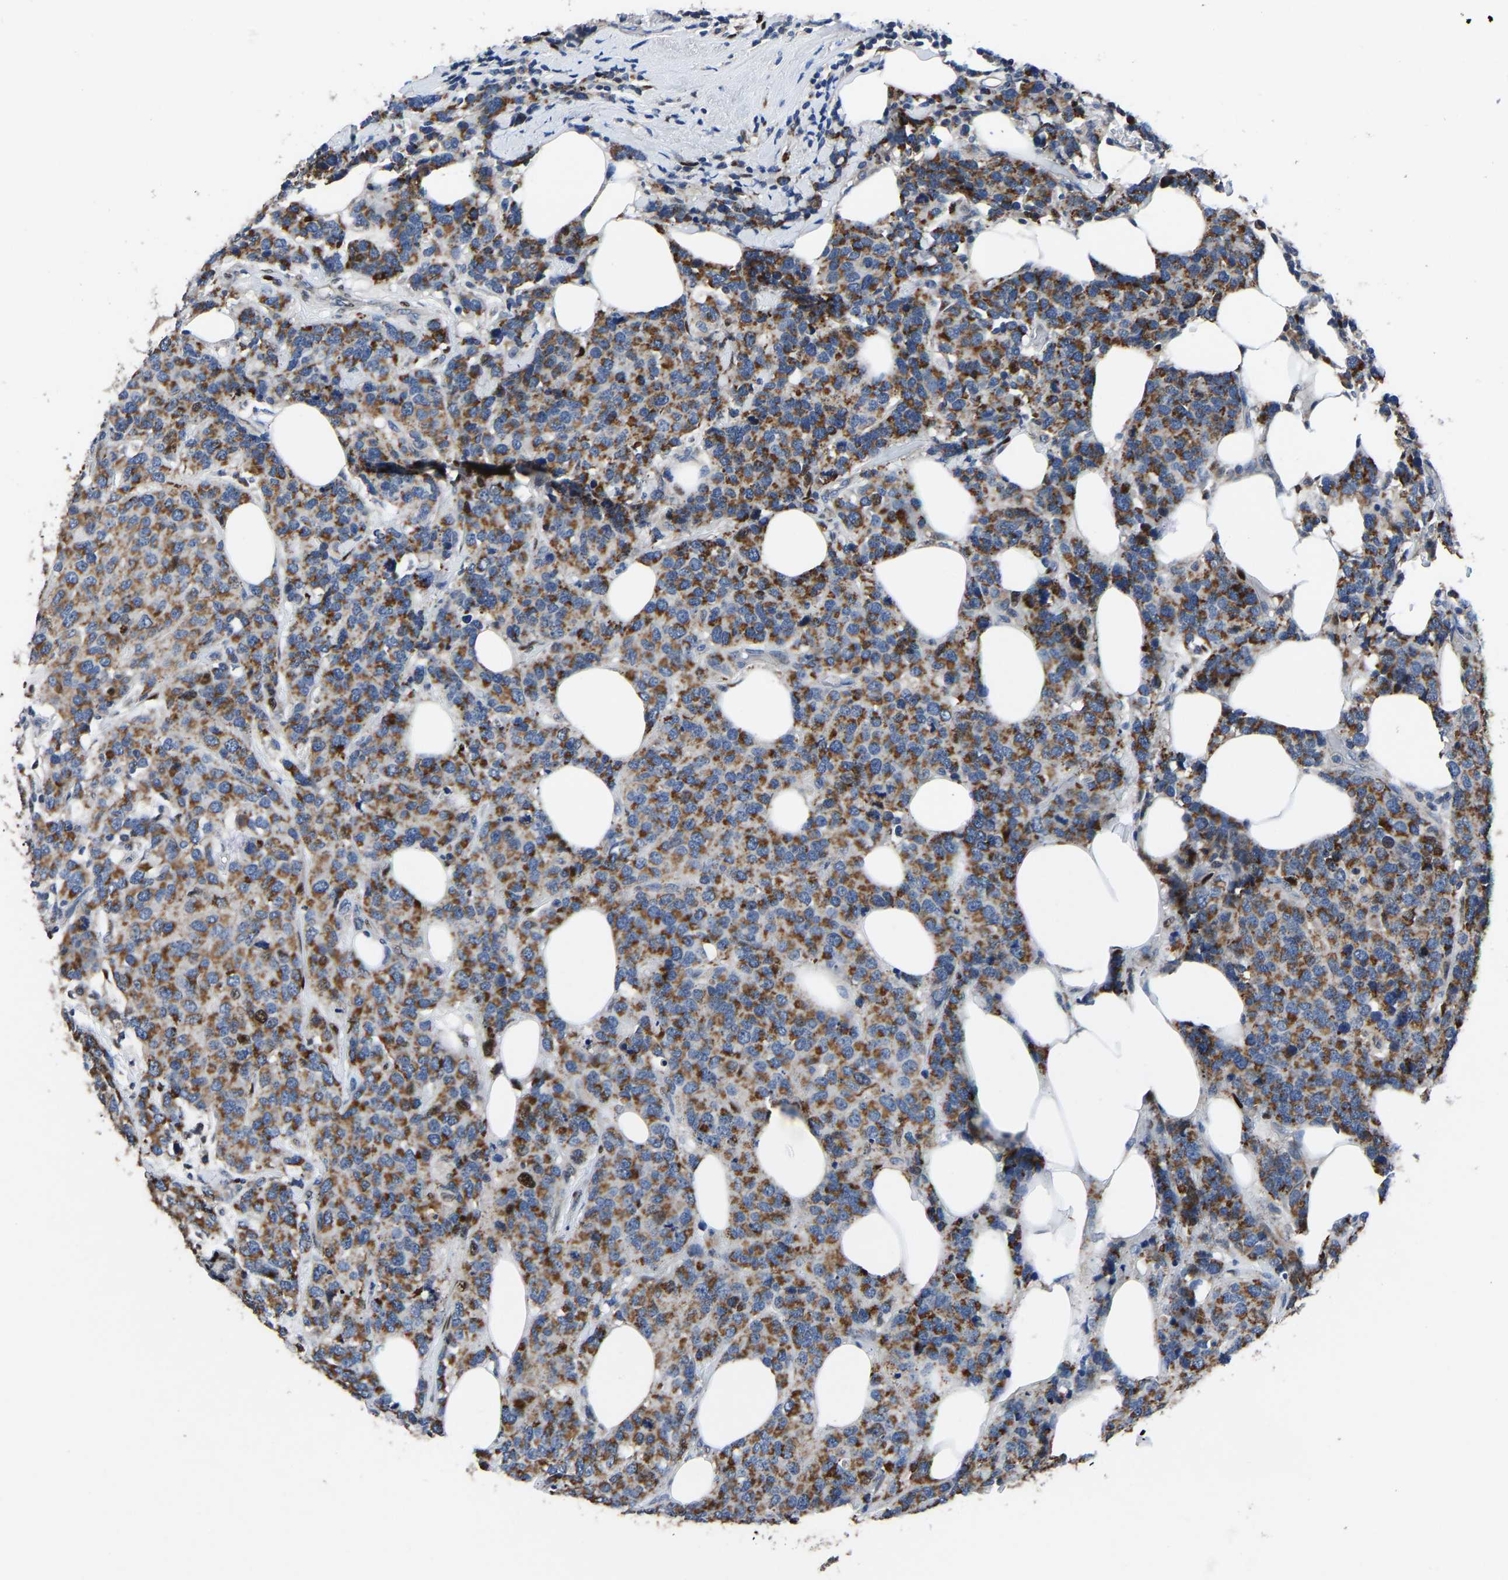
{"staining": {"intensity": "moderate", "quantity": ">75%", "location": "cytoplasmic/membranous"}, "tissue": "breast cancer", "cell_type": "Tumor cells", "image_type": "cancer", "snomed": [{"axis": "morphology", "description": "Lobular carcinoma"}, {"axis": "topography", "description": "Breast"}], "caption": "Lobular carcinoma (breast) stained for a protein displays moderate cytoplasmic/membranous positivity in tumor cells.", "gene": "EGR1", "patient": {"sex": "female", "age": 59}}